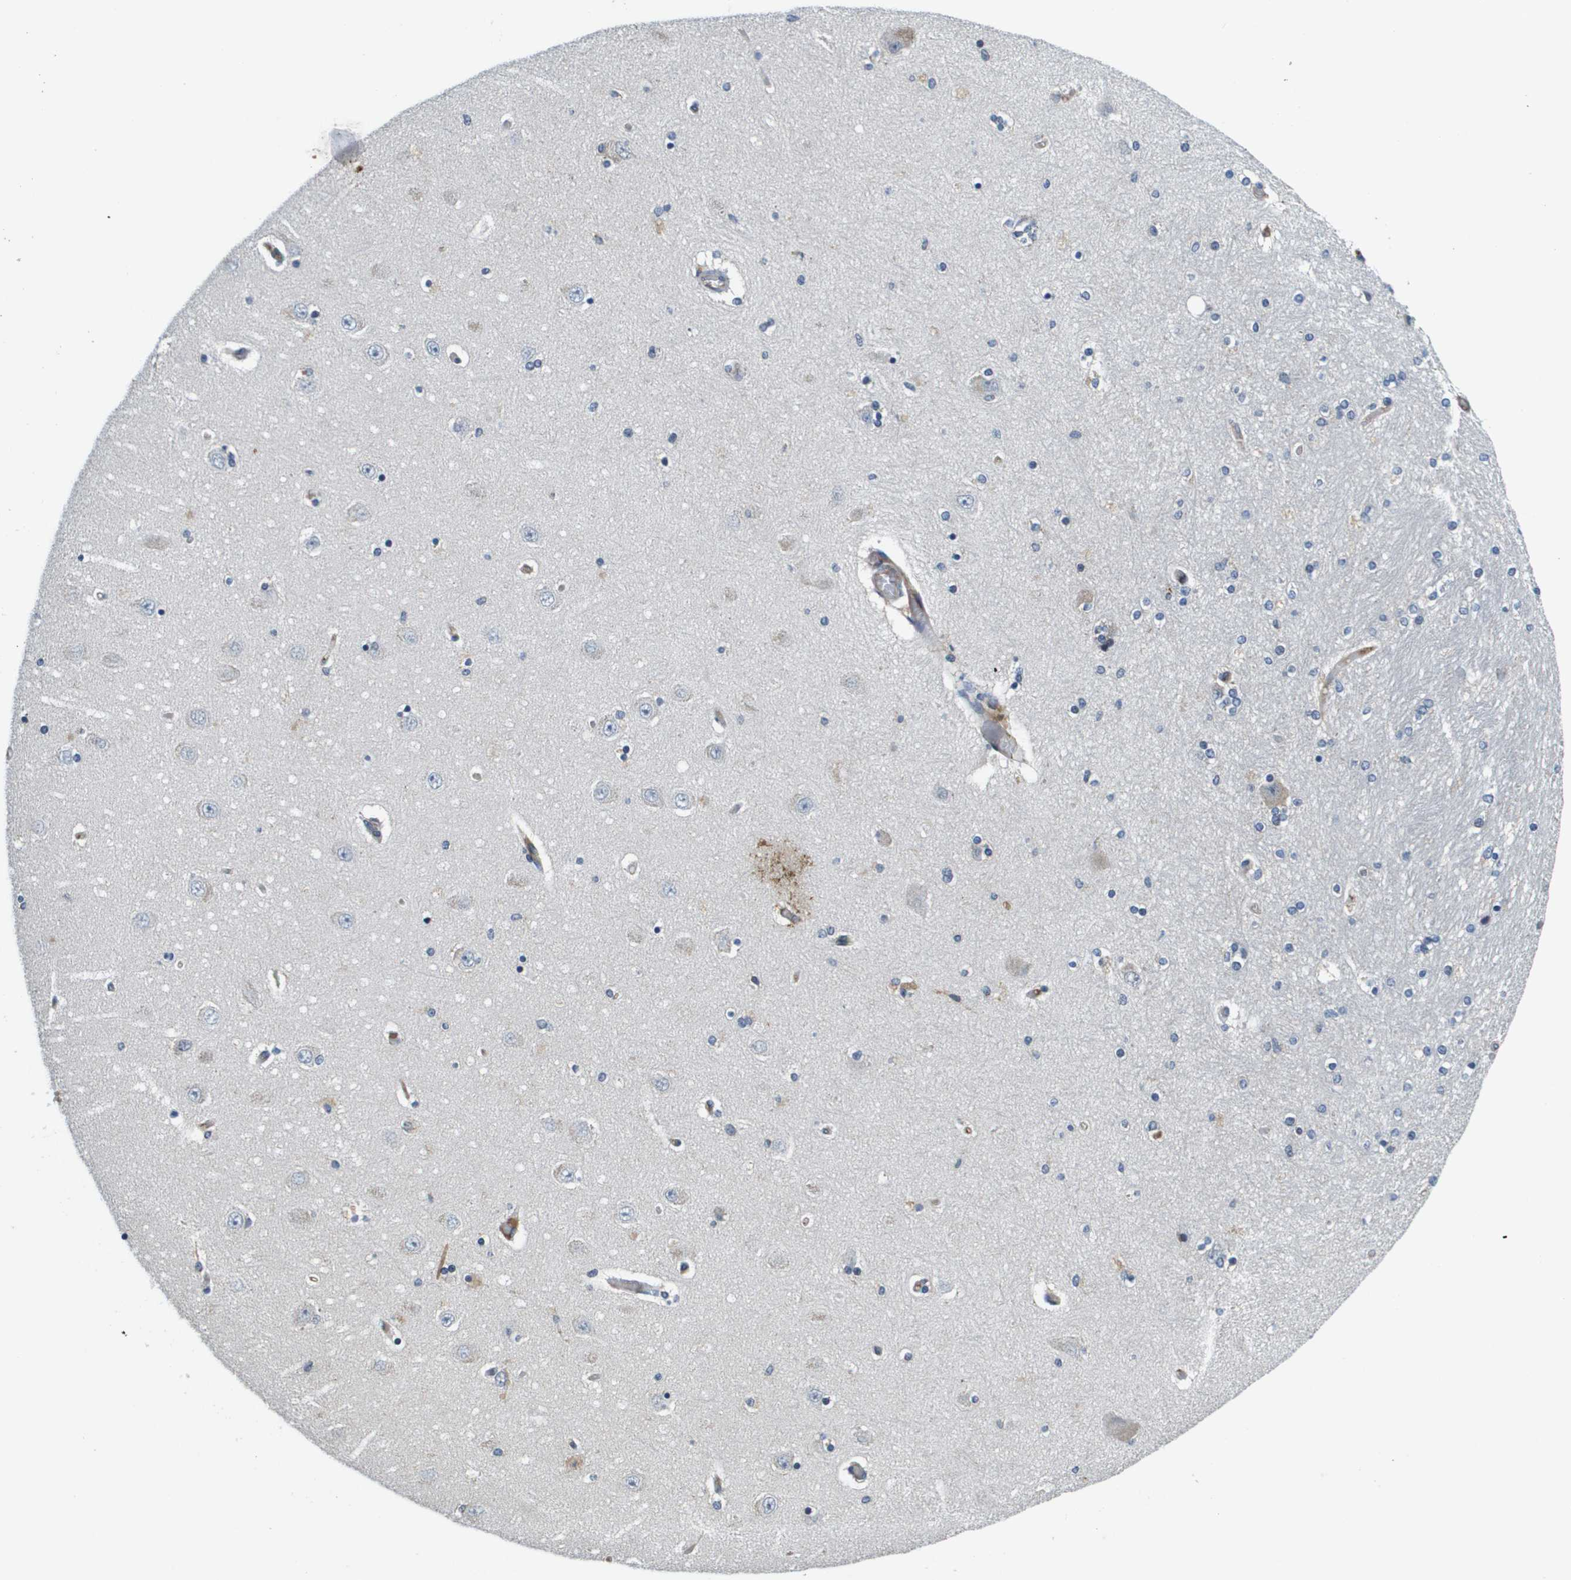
{"staining": {"intensity": "negative", "quantity": "none", "location": "none"}, "tissue": "hippocampus", "cell_type": "Glial cells", "image_type": "normal", "snomed": [{"axis": "morphology", "description": "Normal tissue, NOS"}, {"axis": "topography", "description": "Hippocampus"}], "caption": "Photomicrograph shows no protein positivity in glial cells of normal hippocampus. The staining is performed using DAB brown chromogen with nuclei counter-stained in using hematoxylin.", "gene": "SLC16A3", "patient": {"sex": "female", "age": 54}}